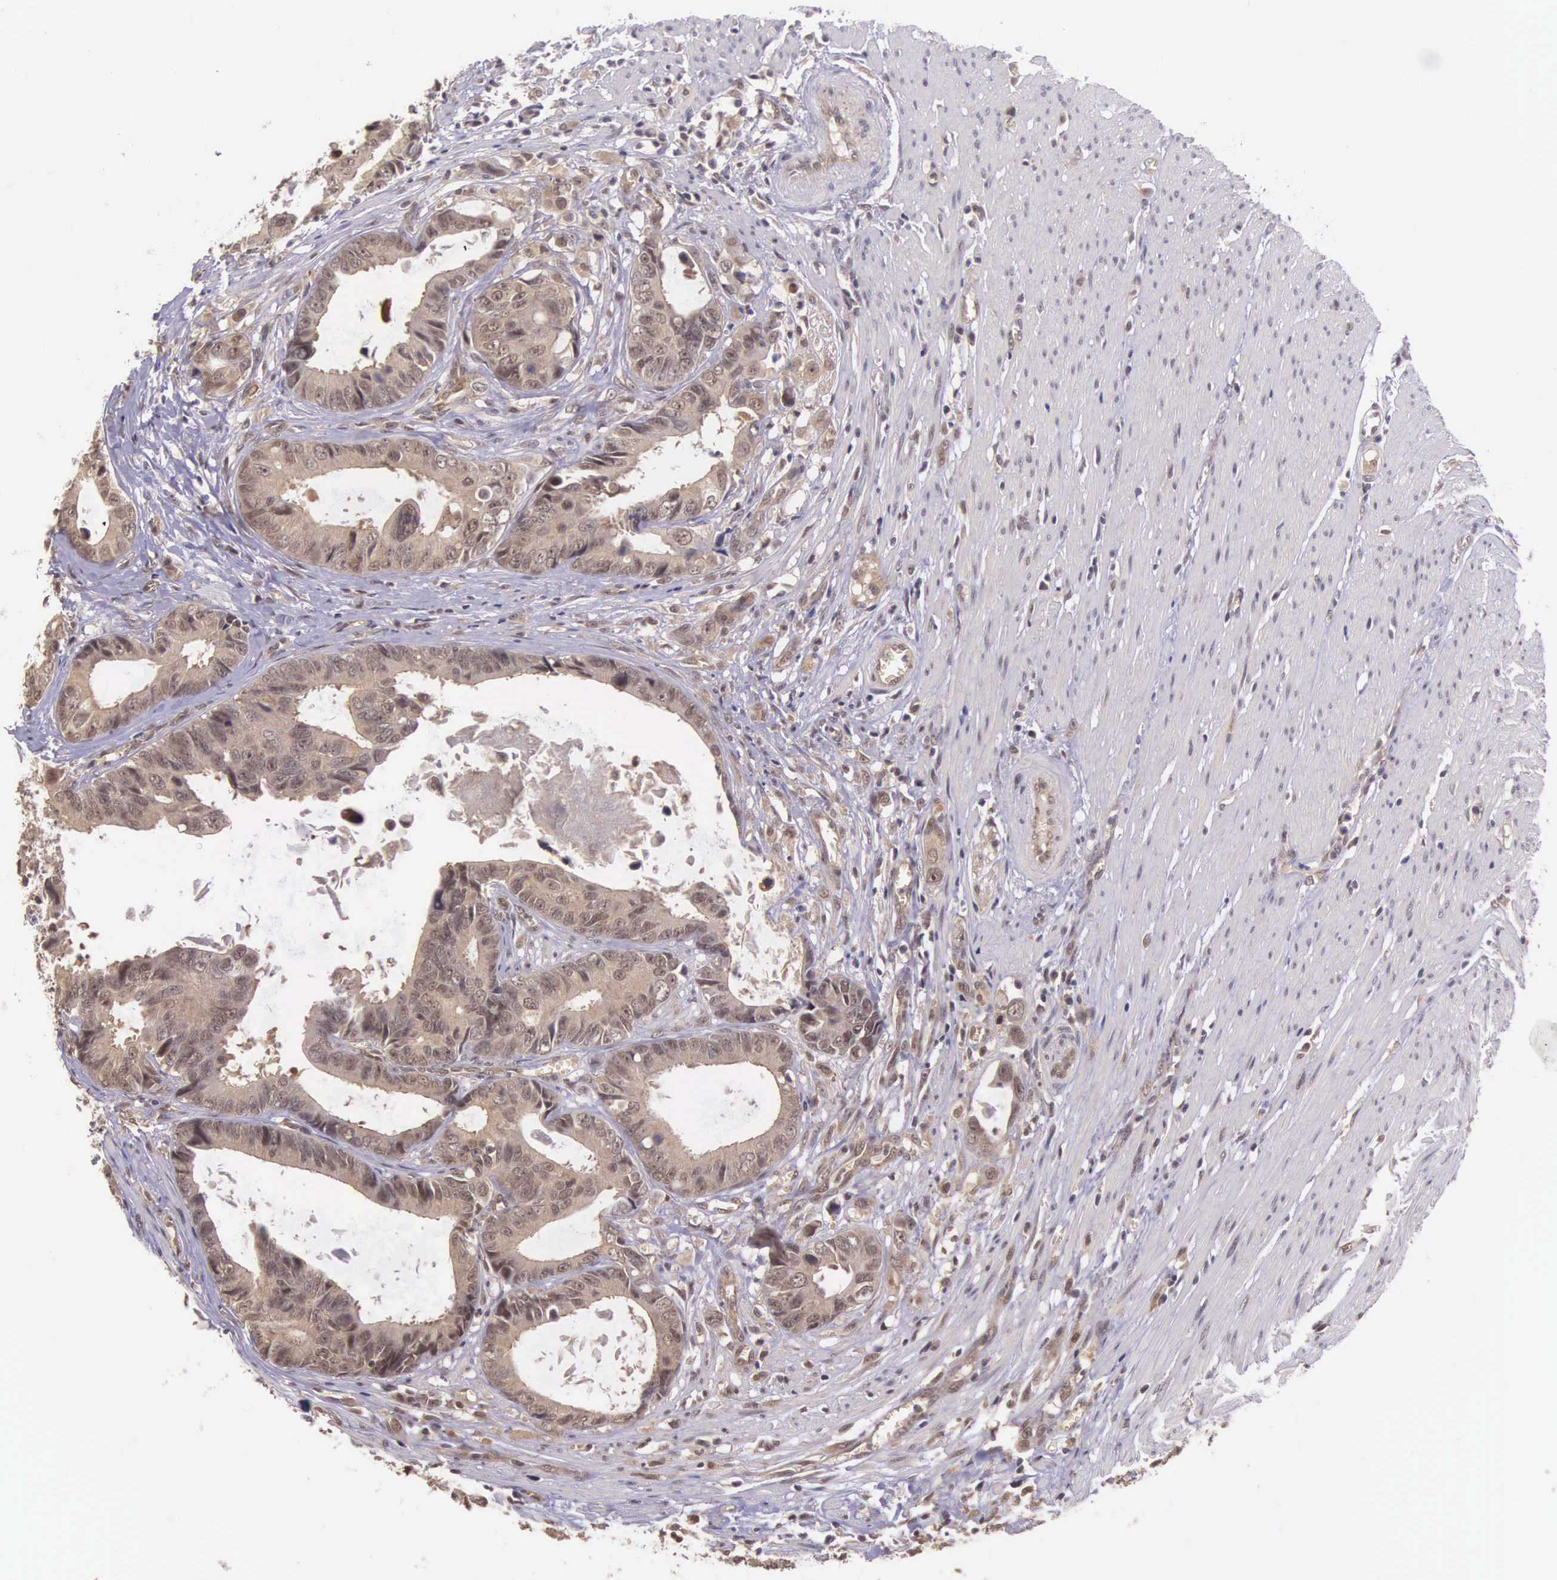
{"staining": {"intensity": "moderate", "quantity": ">75%", "location": "cytoplasmic/membranous"}, "tissue": "colorectal cancer", "cell_type": "Tumor cells", "image_type": "cancer", "snomed": [{"axis": "morphology", "description": "Adenocarcinoma, NOS"}, {"axis": "topography", "description": "Rectum"}], "caption": "Tumor cells reveal medium levels of moderate cytoplasmic/membranous expression in approximately >75% of cells in human colorectal cancer. (Brightfield microscopy of DAB IHC at high magnification).", "gene": "VASH1", "patient": {"sex": "female", "age": 98}}